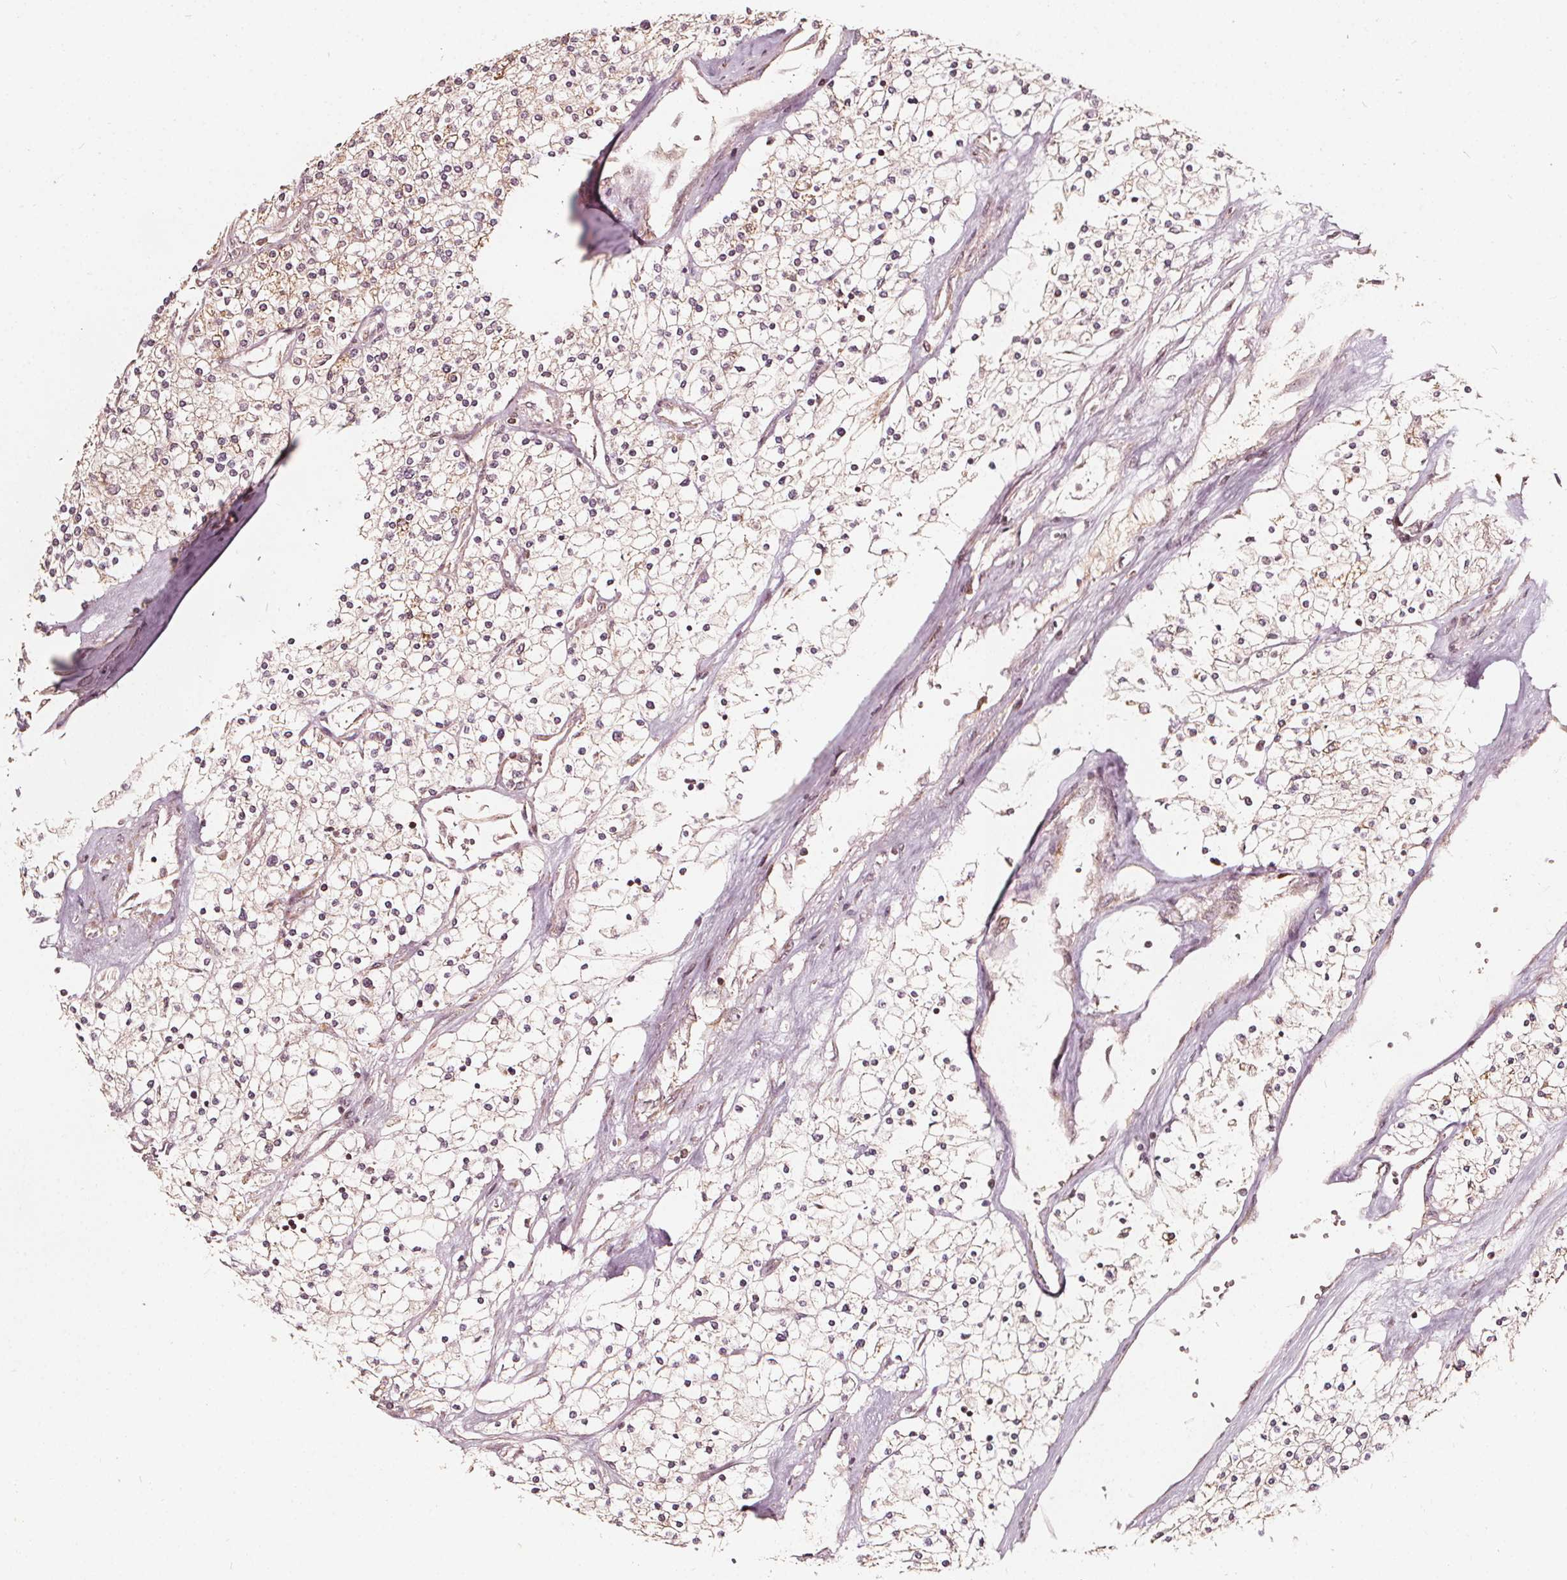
{"staining": {"intensity": "weak", "quantity": "25%-75%", "location": "cytoplasmic/membranous"}, "tissue": "renal cancer", "cell_type": "Tumor cells", "image_type": "cancer", "snomed": [{"axis": "morphology", "description": "Adenocarcinoma, NOS"}, {"axis": "topography", "description": "Kidney"}], "caption": "Renal cancer stained for a protein (brown) reveals weak cytoplasmic/membranous positive positivity in about 25%-75% of tumor cells.", "gene": "AIP", "patient": {"sex": "male", "age": 80}}